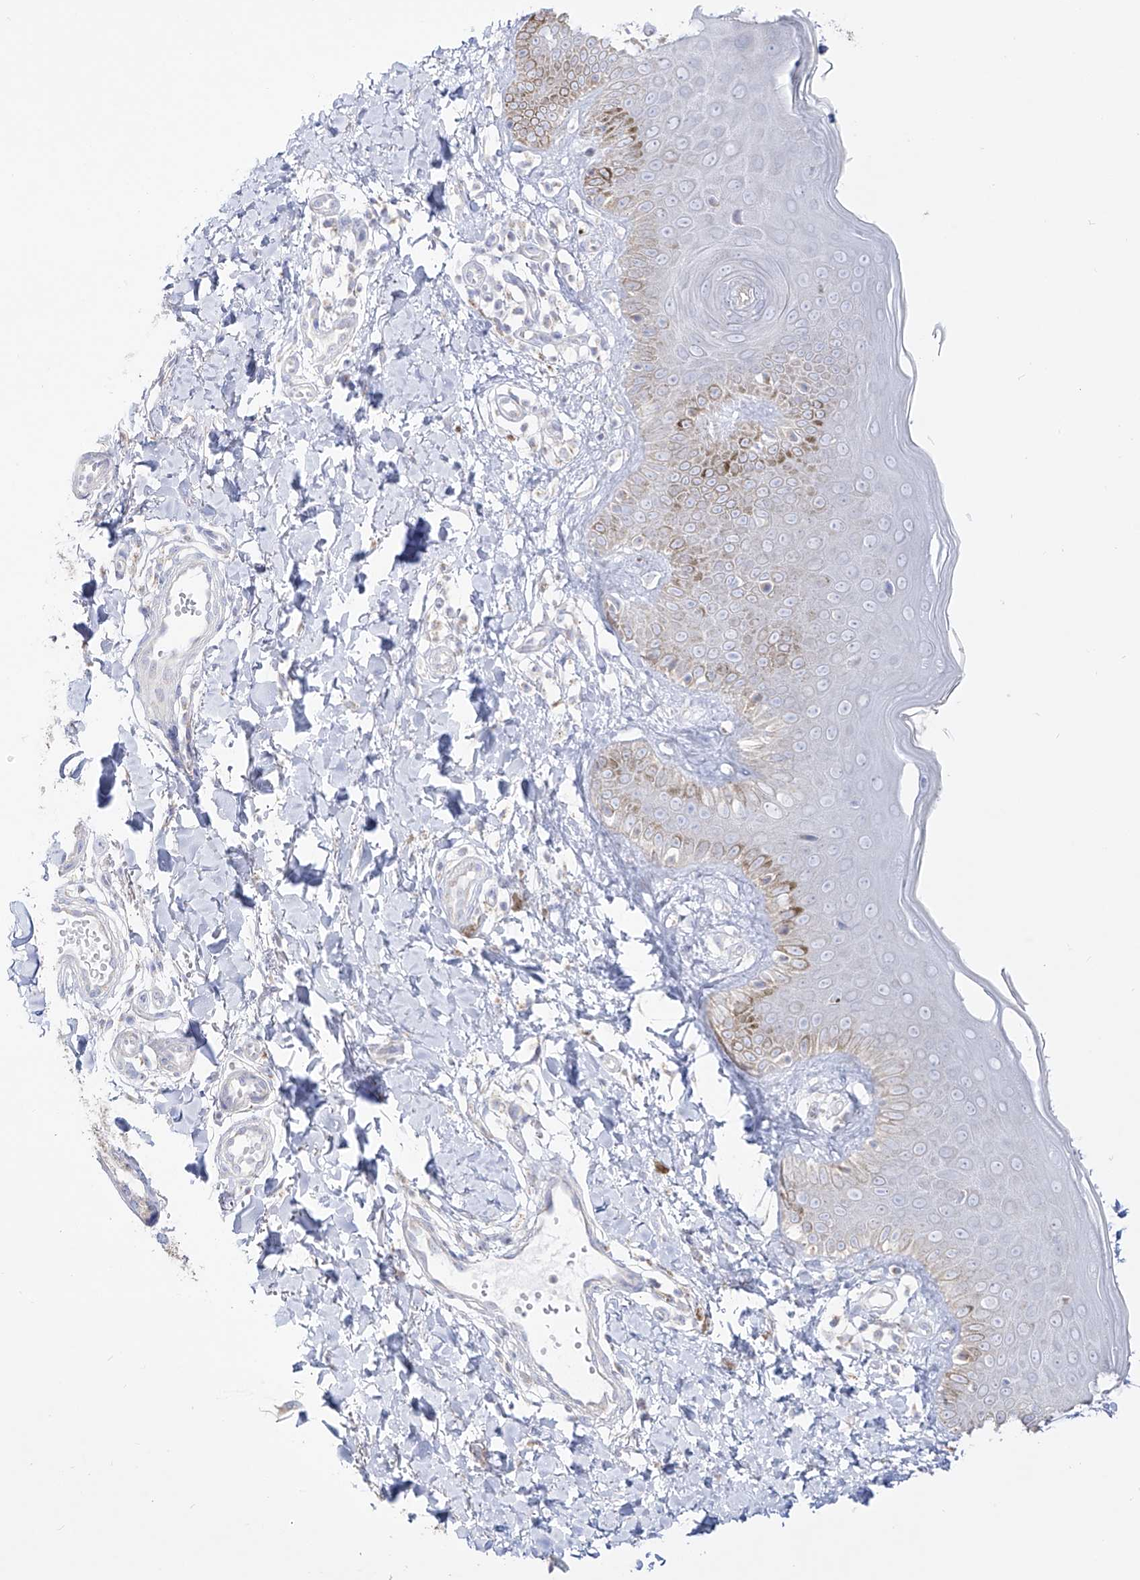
{"staining": {"intensity": "negative", "quantity": "none", "location": "none"}, "tissue": "skin", "cell_type": "Fibroblasts", "image_type": "normal", "snomed": [{"axis": "morphology", "description": "Normal tissue, NOS"}, {"axis": "topography", "description": "Skin"}], "caption": "A high-resolution image shows immunohistochemistry (IHC) staining of benign skin, which displays no significant positivity in fibroblasts. (IHC, brightfield microscopy, high magnification).", "gene": "RCHY1", "patient": {"sex": "male", "age": 52}}